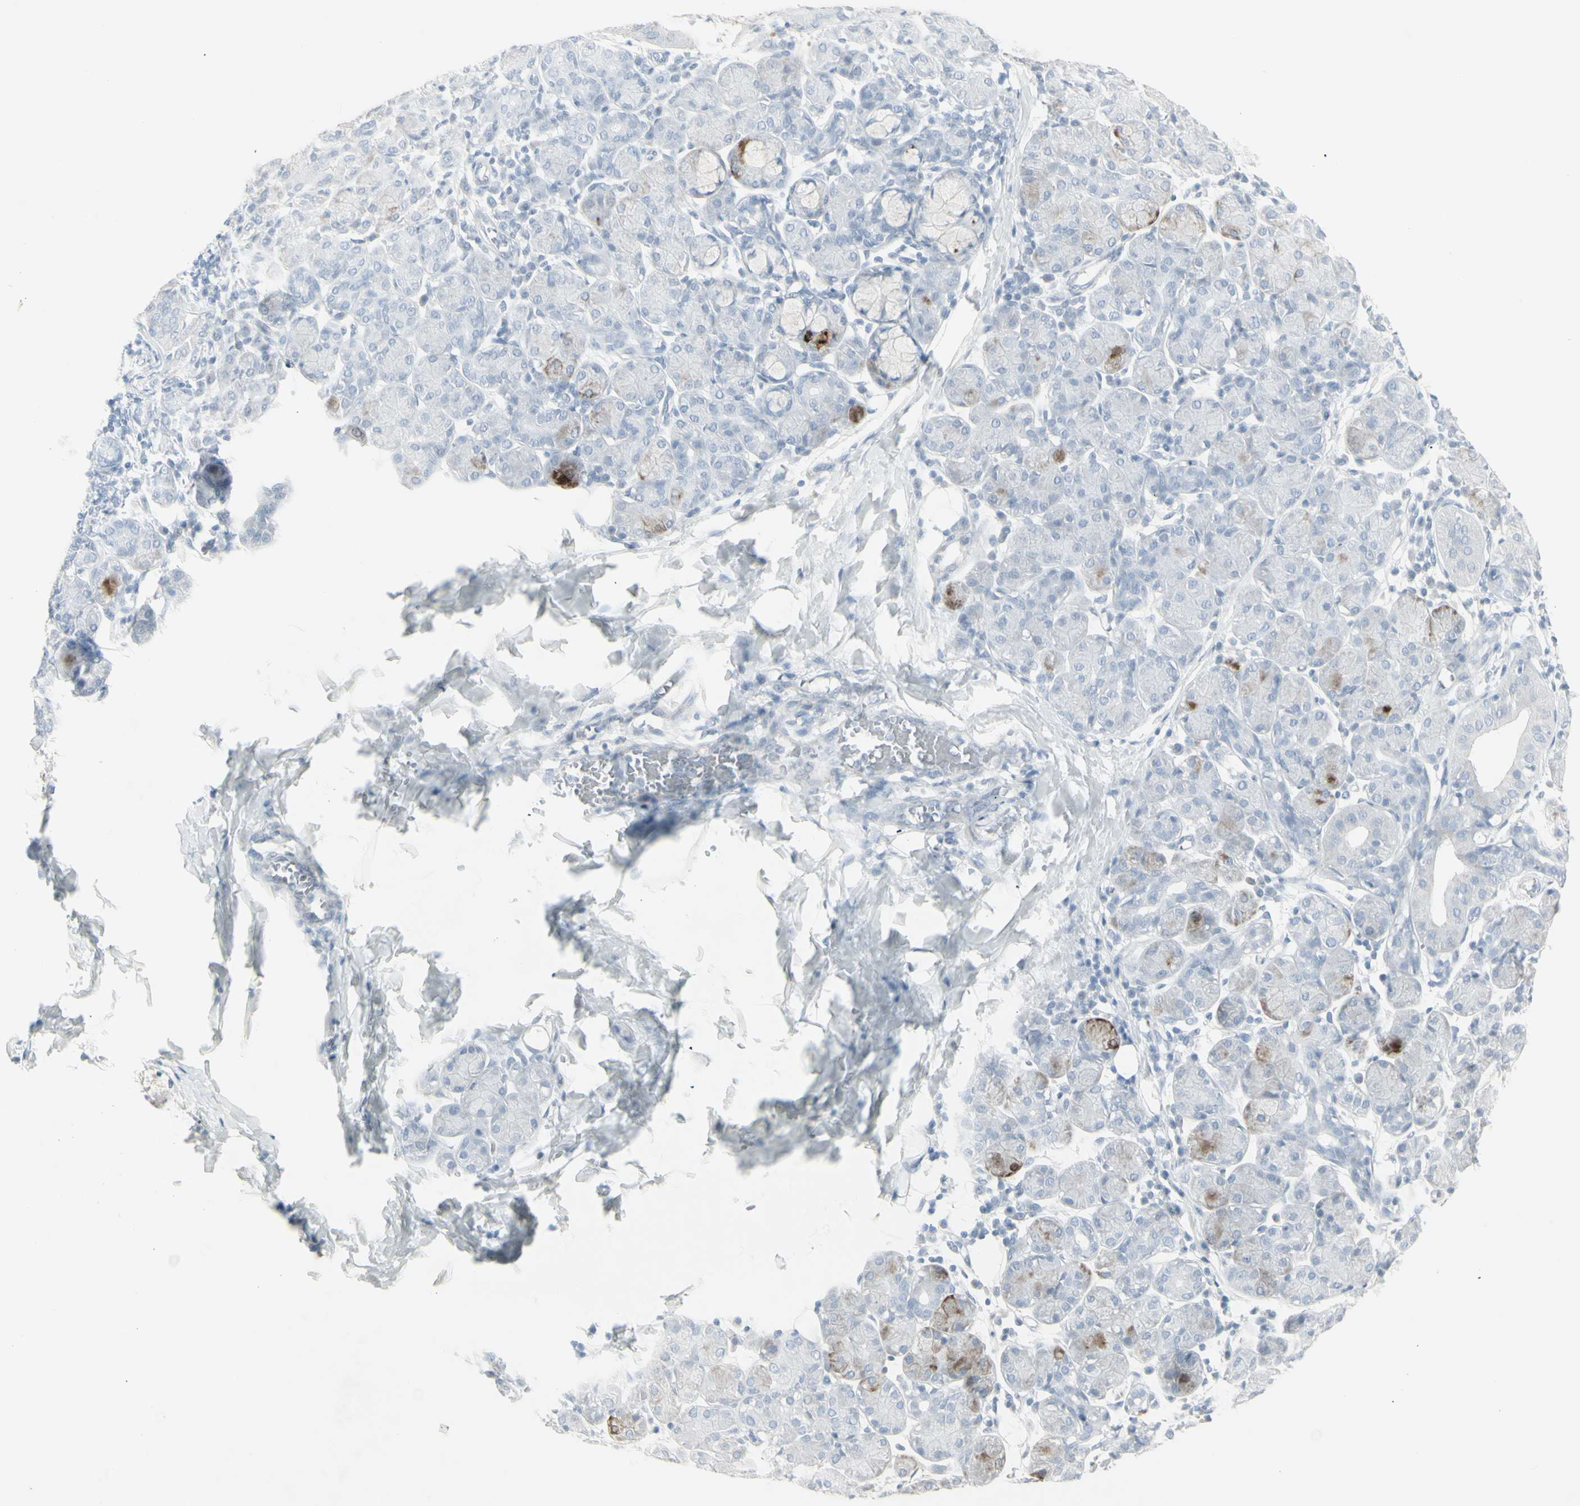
{"staining": {"intensity": "strong", "quantity": "25%-75%", "location": "cytoplasmic/membranous"}, "tissue": "salivary gland", "cell_type": "Glandular cells", "image_type": "normal", "snomed": [{"axis": "morphology", "description": "Normal tissue, NOS"}, {"axis": "morphology", "description": "Inflammation, NOS"}, {"axis": "topography", "description": "Lymph node"}, {"axis": "topography", "description": "Salivary gland"}], "caption": "Immunohistochemistry (IHC) histopathology image of unremarkable salivary gland: human salivary gland stained using immunohistochemistry reveals high levels of strong protein expression localized specifically in the cytoplasmic/membranous of glandular cells, appearing as a cytoplasmic/membranous brown color.", "gene": "YBX2", "patient": {"sex": "male", "age": 3}}